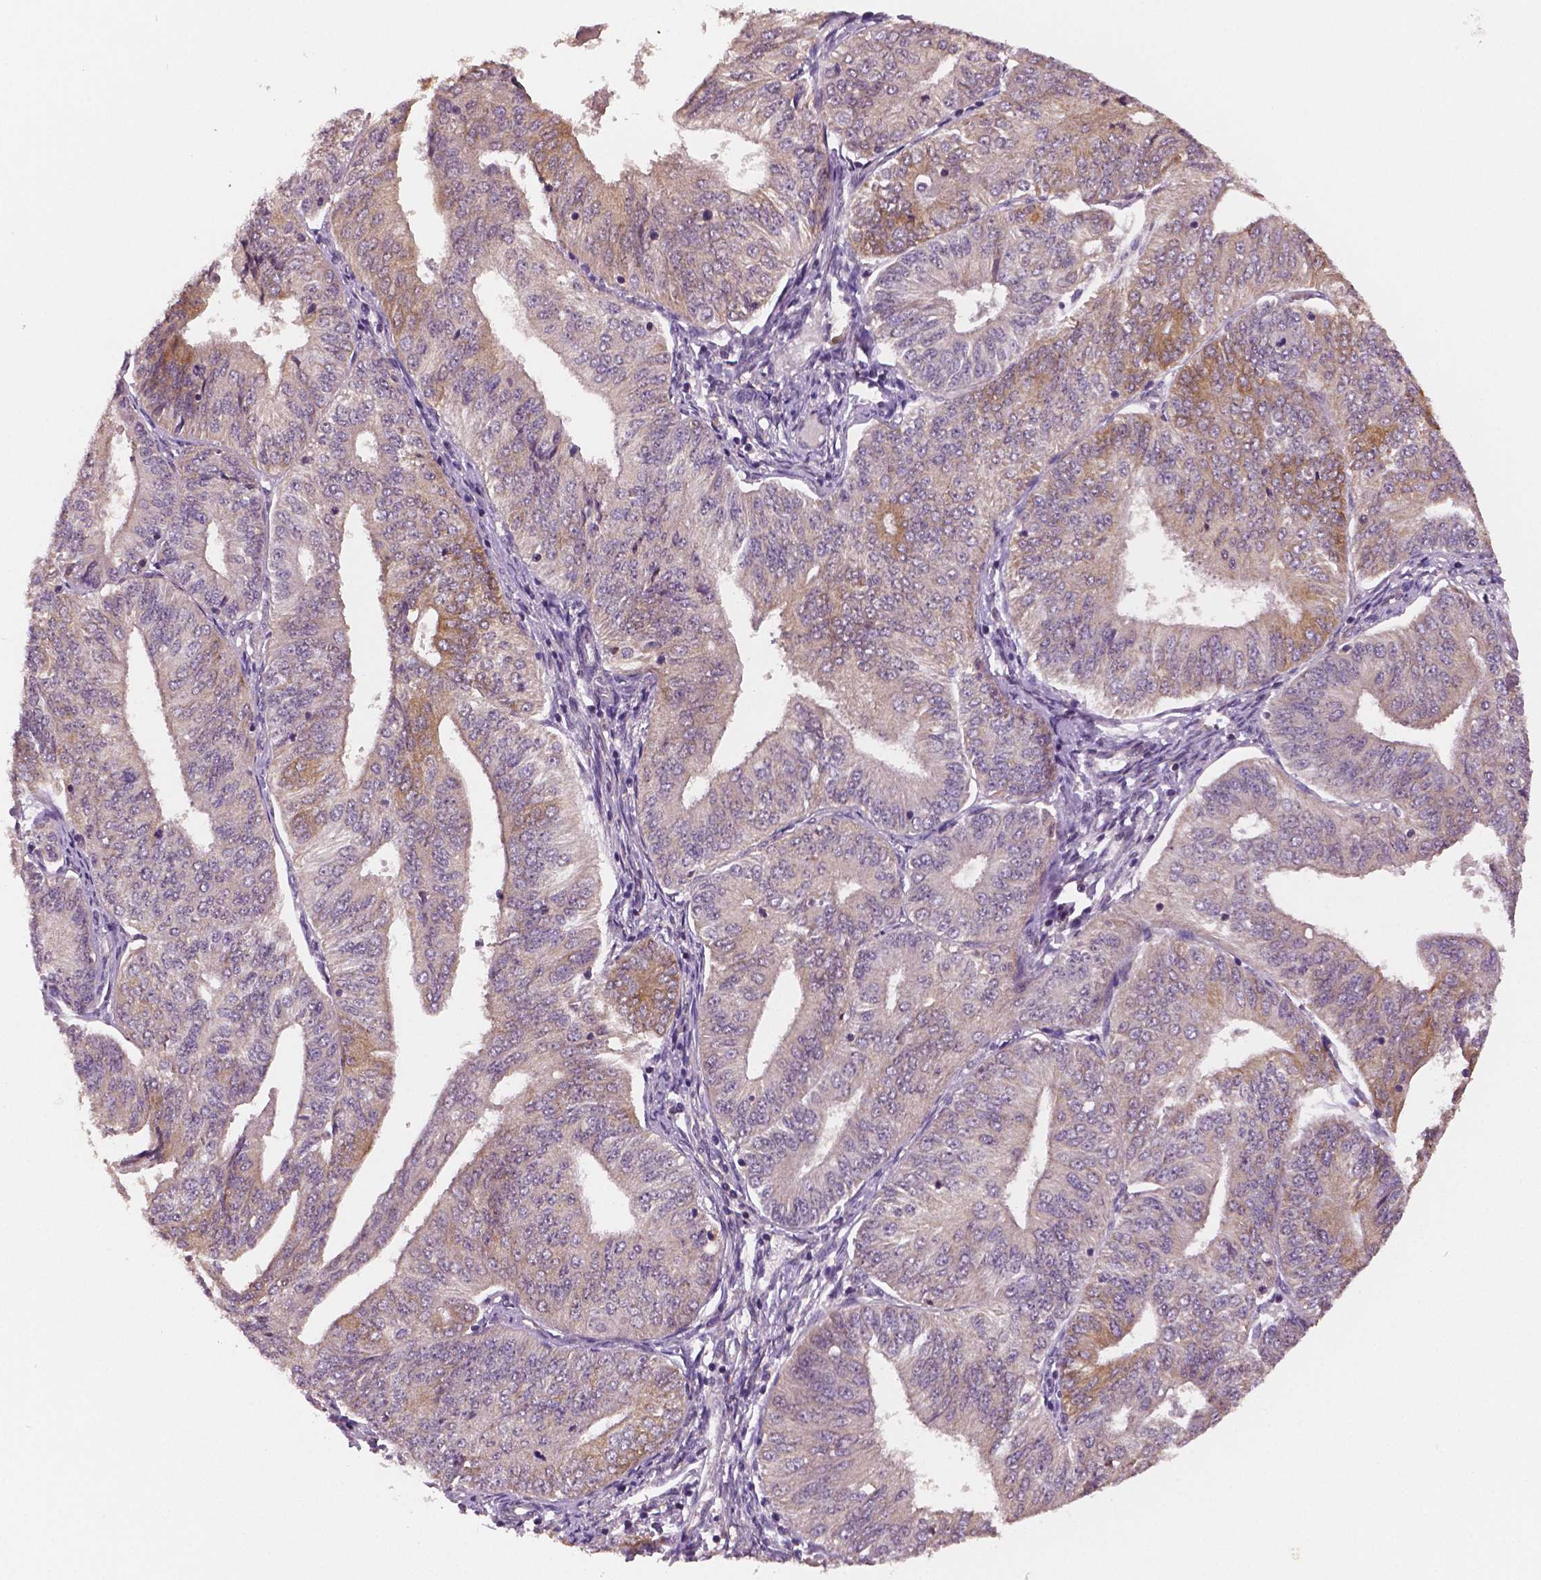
{"staining": {"intensity": "moderate", "quantity": "<25%", "location": "cytoplasmic/membranous"}, "tissue": "endometrial cancer", "cell_type": "Tumor cells", "image_type": "cancer", "snomed": [{"axis": "morphology", "description": "Adenocarcinoma, NOS"}, {"axis": "topography", "description": "Endometrium"}], "caption": "Endometrial cancer stained with IHC demonstrates moderate cytoplasmic/membranous positivity in about <25% of tumor cells.", "gene": "STAT3", "patient": {"sex": "female", "age": 58}}